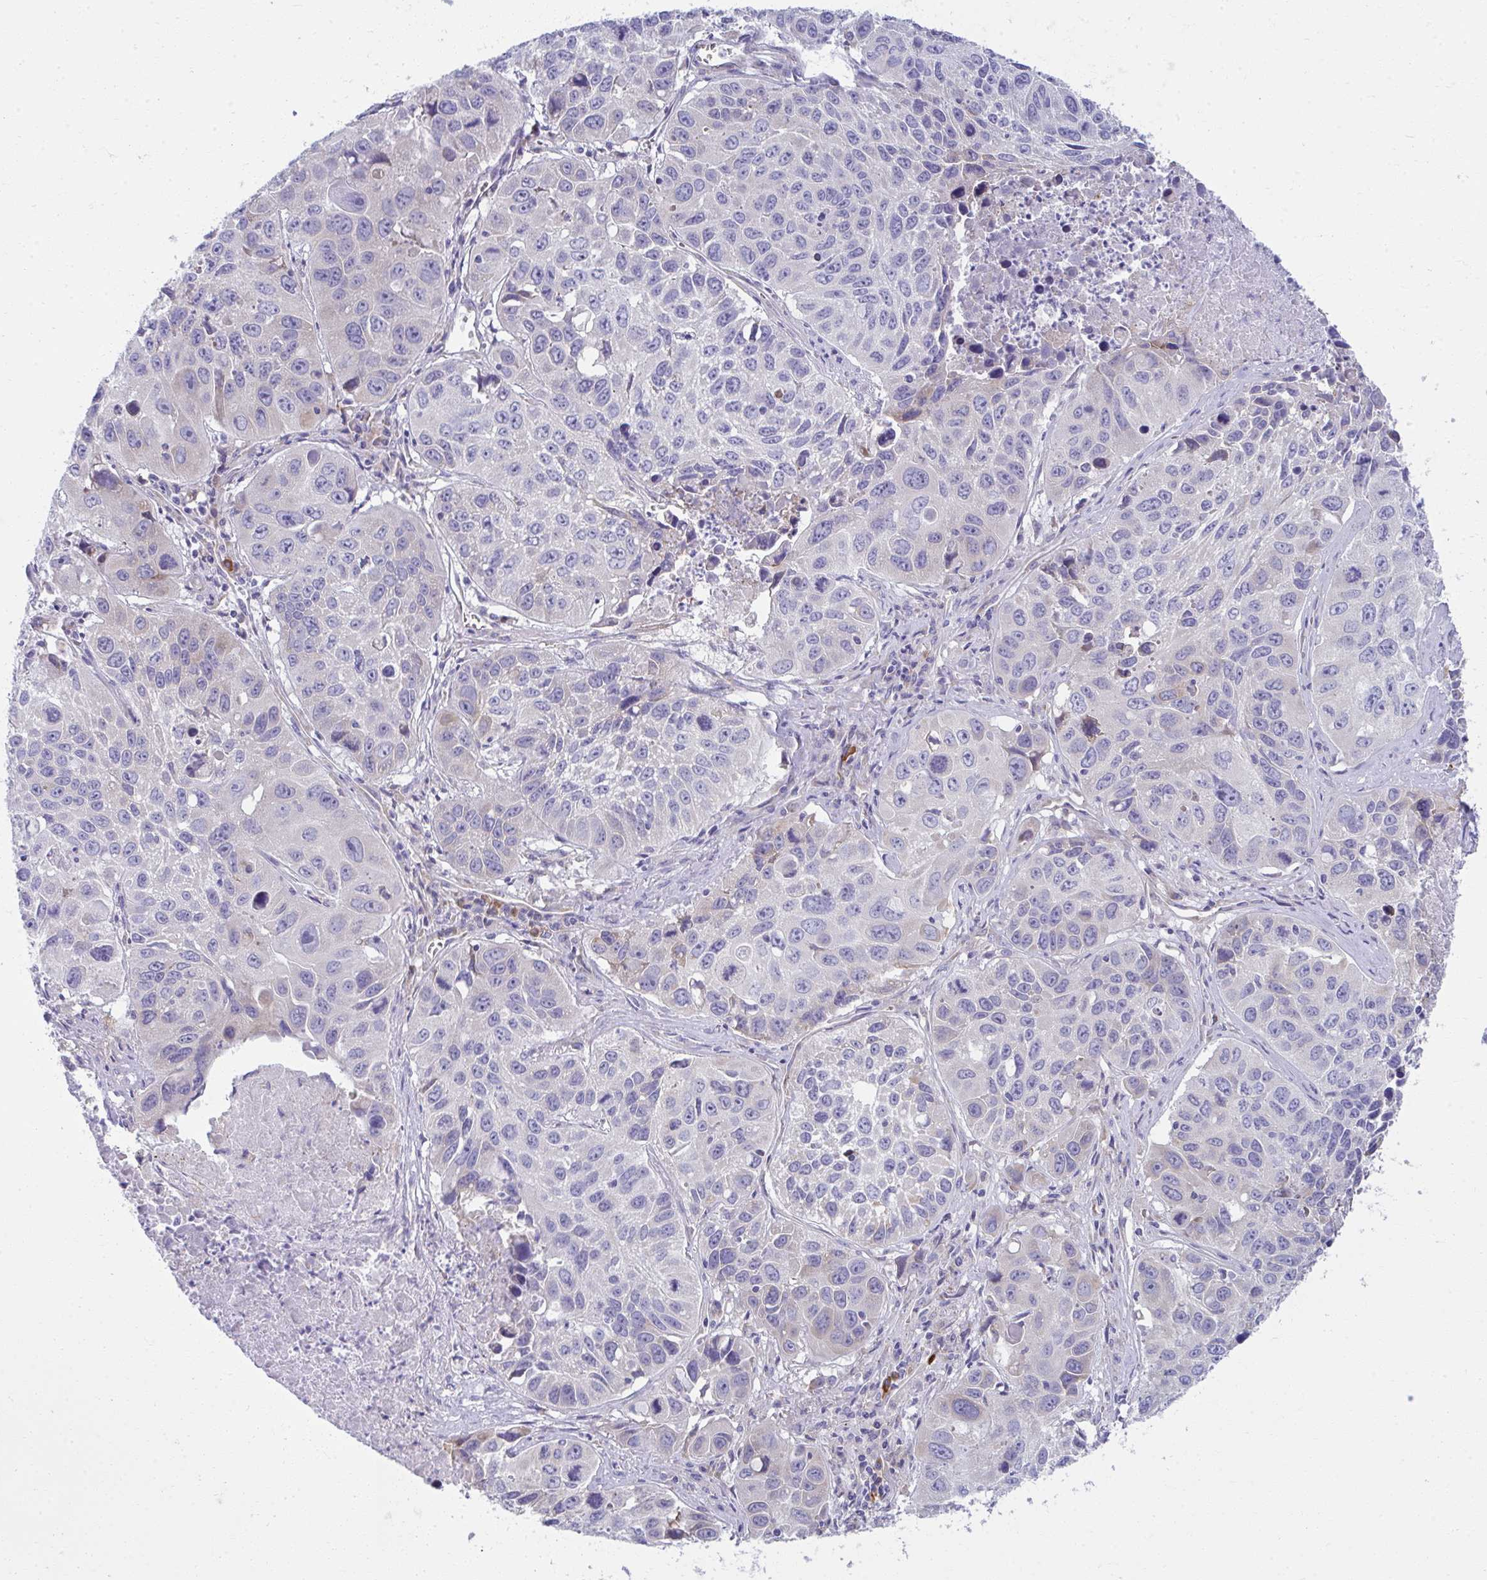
{"staining": {"intensity": "negative", "quantity": "none", "location": "none"}, "tissue": "lung cancer", "cell_type": "Tumor cells", "image_type": "cancer", "snomed": [{"axis": "morphology", "description": "Squamous cell carcinoma, NOS"}, {"axis": "topography", "description": "Lung"}], "caption": "High magnification brightfield microscopy of lung squamous cell carcinoma stained with DAB (3,3'-diaminobenzidine) (brown) and counterstained with hematoxylin (blue): tumor cells show no significant expression.", "gene": "FASLG", "patient": {"sex": "female", "age": 61}}